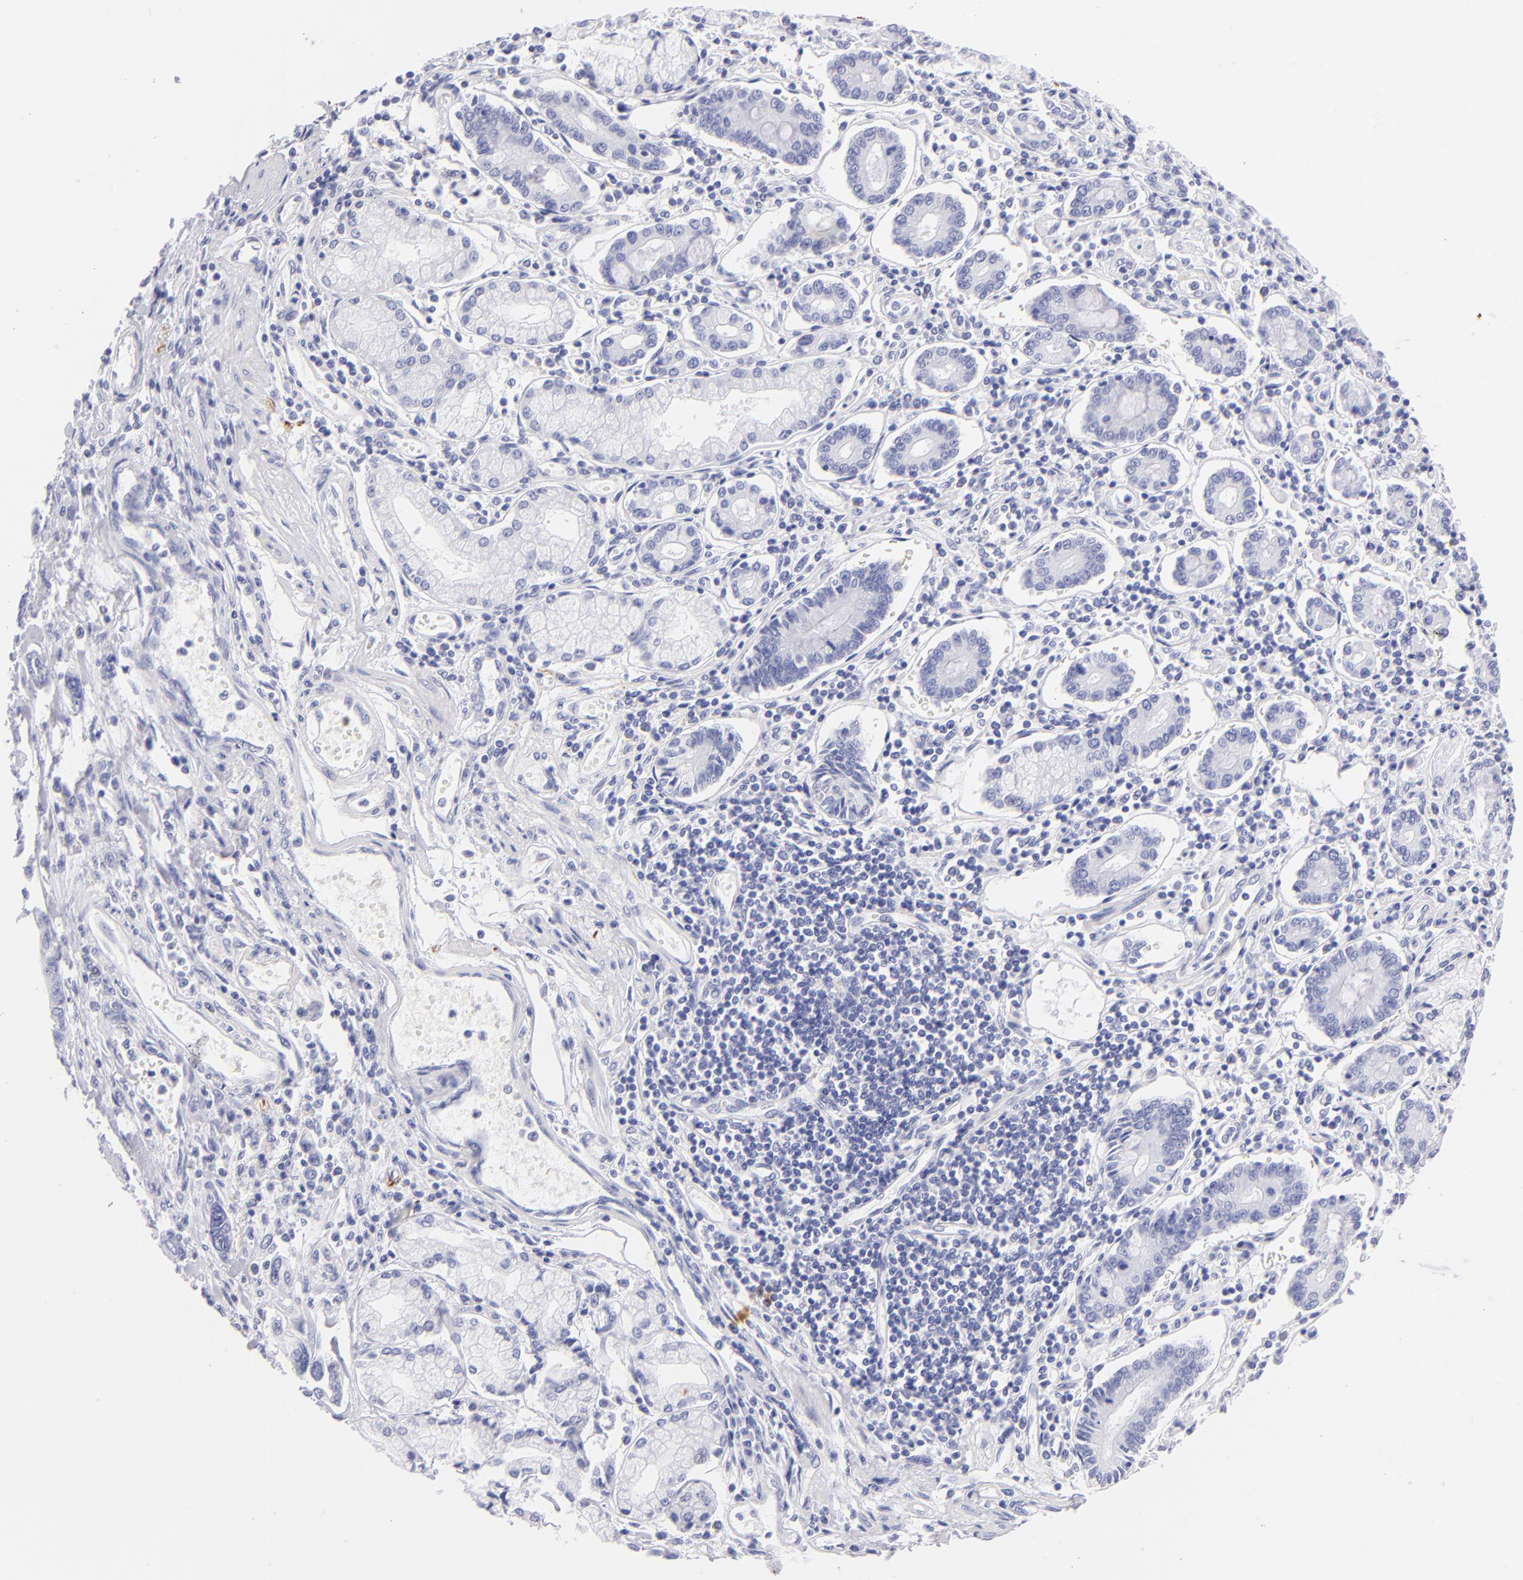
{"staining": {"intensity": "negative", "quantity": "none", "location": "none"}, "tissue": "pancreatic cancer", "cell_type": "Tumor cells", "image_type": "cancer", "snomed": [{"axis": "morphology", "description": "Adenocarcinoma, NOS"}, {"axis": "topography", "description": "Pancreas"}], "caption": "There is no significant expression in tumor cells of pancreatic cancer. Brightfield microscopy of immunohistochemistry stained with DAB (brown) and hematoxylin (blue), captured at high magnification.", "gene": "PRPH", "patient": {"sex": "female", "age": 57}}